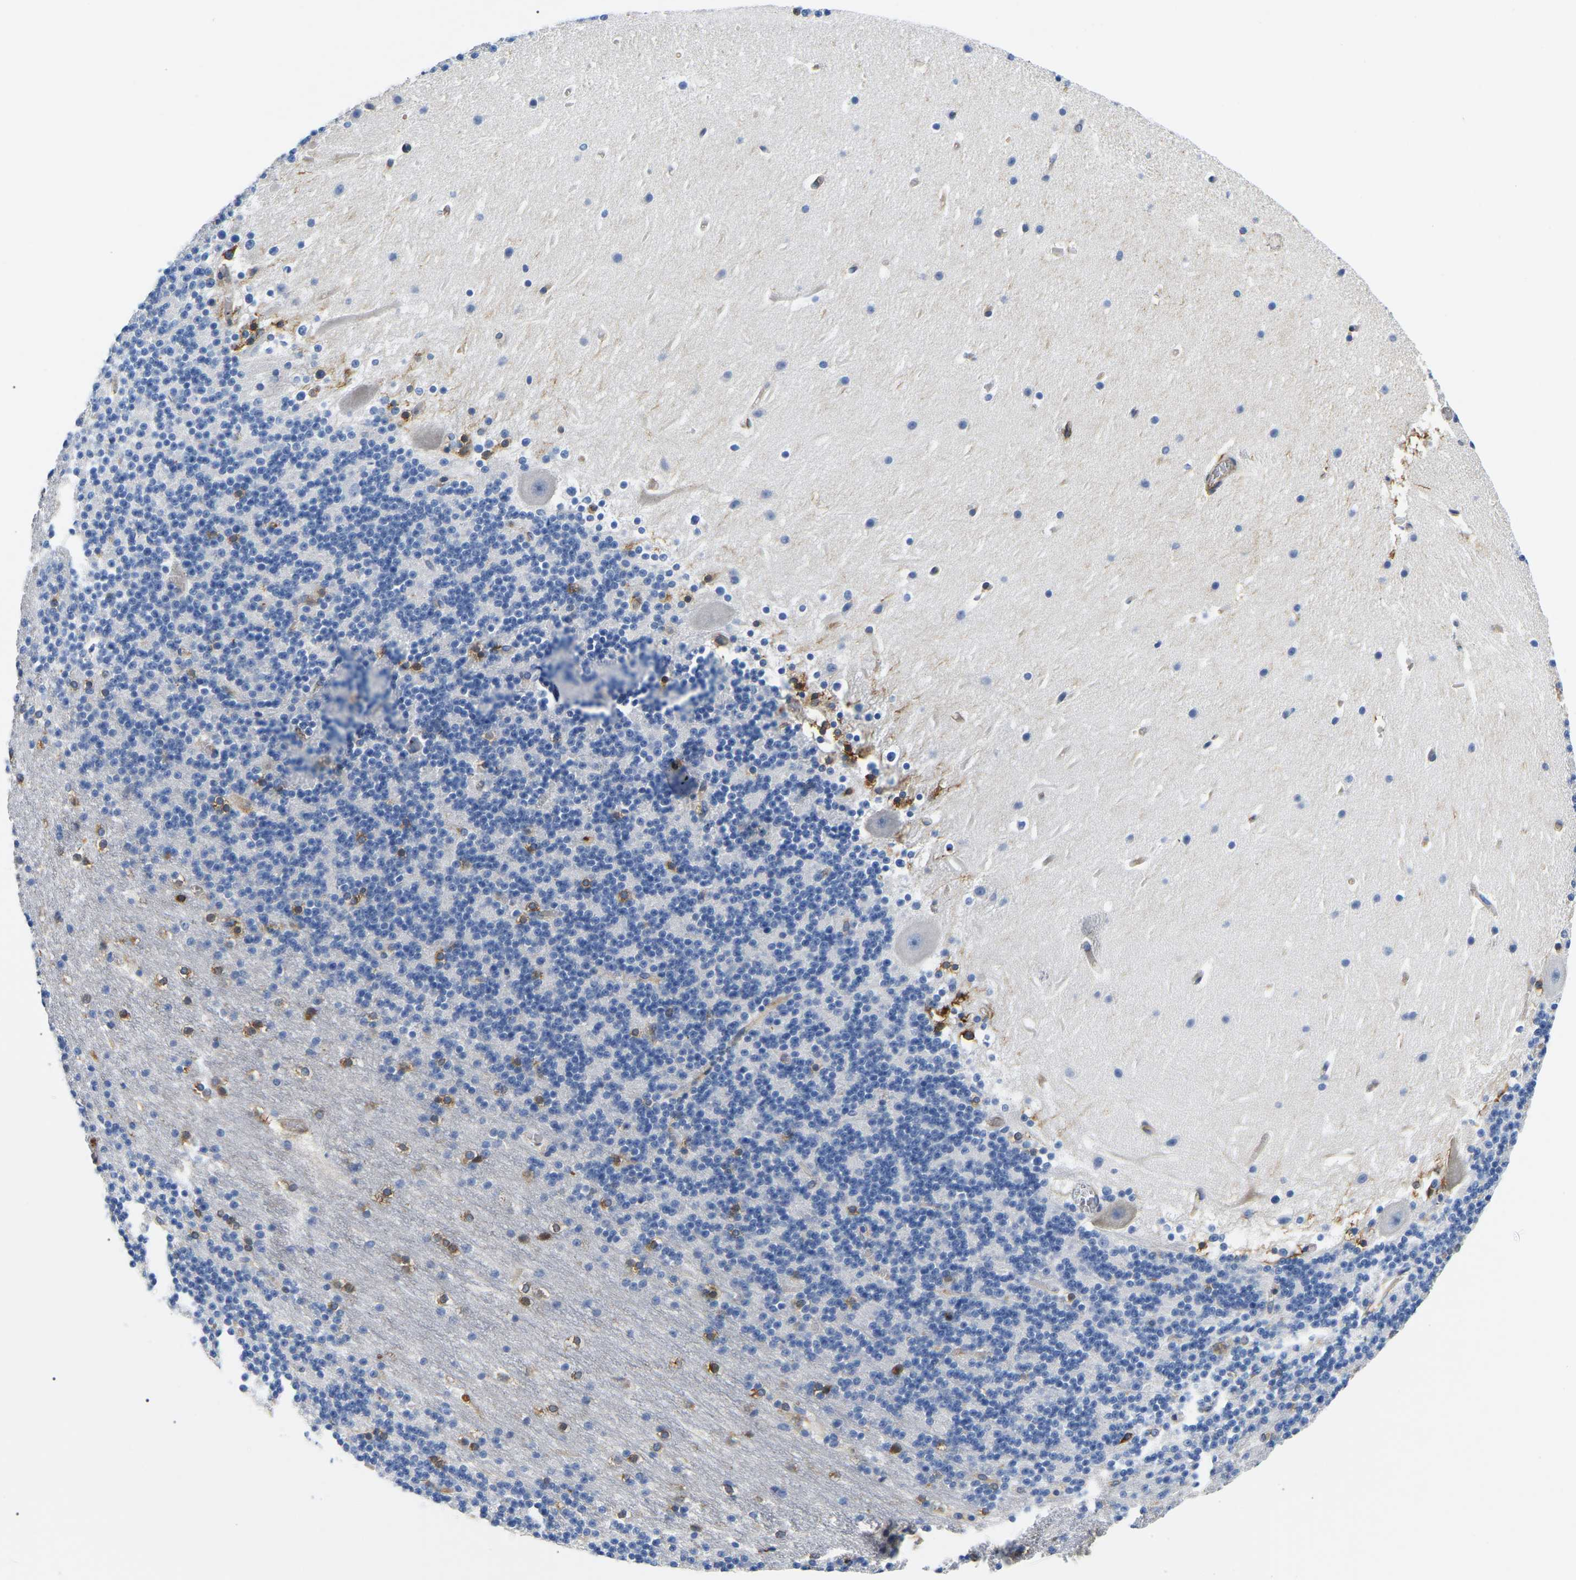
{"staining": {"intensity": "weak", "quantity": "<25%", "location": "cytoplasmic/membranous"}, "tissue": "cerebellum", "cell_type": "Cells in granular layer", "image_type": "normal", "snomed": [{"axis": "morphology", "description": "Normal tissue, NOS"}, {"axis": "topography", "description": "Cerebellum"}], "caption": "Cells in granular layer are negative for protein expression in benign human cerebellum. (IHC, brightfield microscopy, high magnification).", "gene": "DUSP8", "patient": {"sex": "male", "age": 45}}